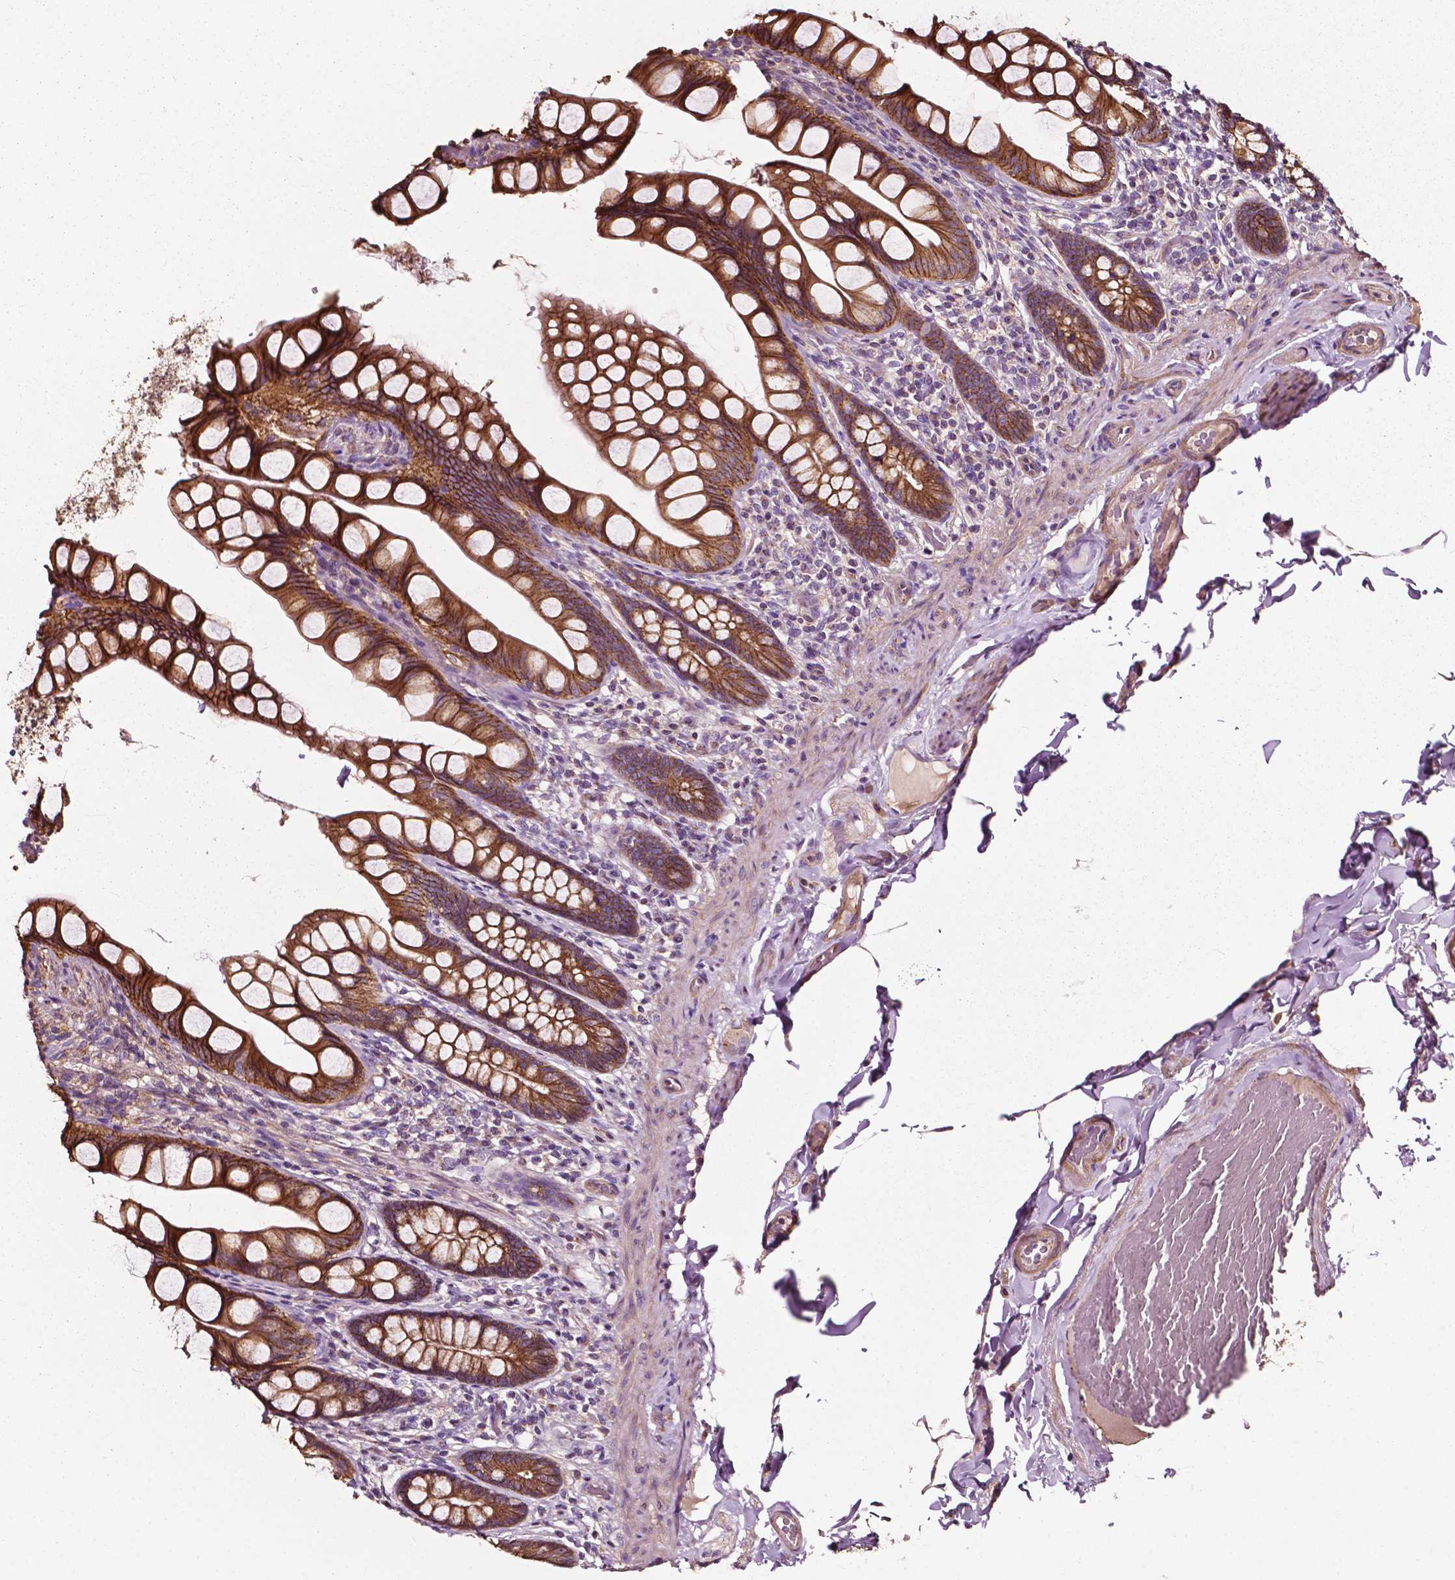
{"staining": {"intensity": "moderate", "quantity": ">75%", "location": "cytoplasmic/membranous"}, "tissue": "small intestine", "cell_type": "Glandular cells", "image_type": "normal", "snomed": [{"axis": "morphology", "description": "Normal tissue, NOS"}, {"axis": "topography", "description": "Small intestine"}], "caption": "IHC image of unremarkable small intestine stained for a protein (brown), which reveals medium levels of moderate cytoplasmic/membranous expression in approximately >75% of glandular cells.", "gene": "ATG16L1", "patient": {"sex": "male", "age": 70}}